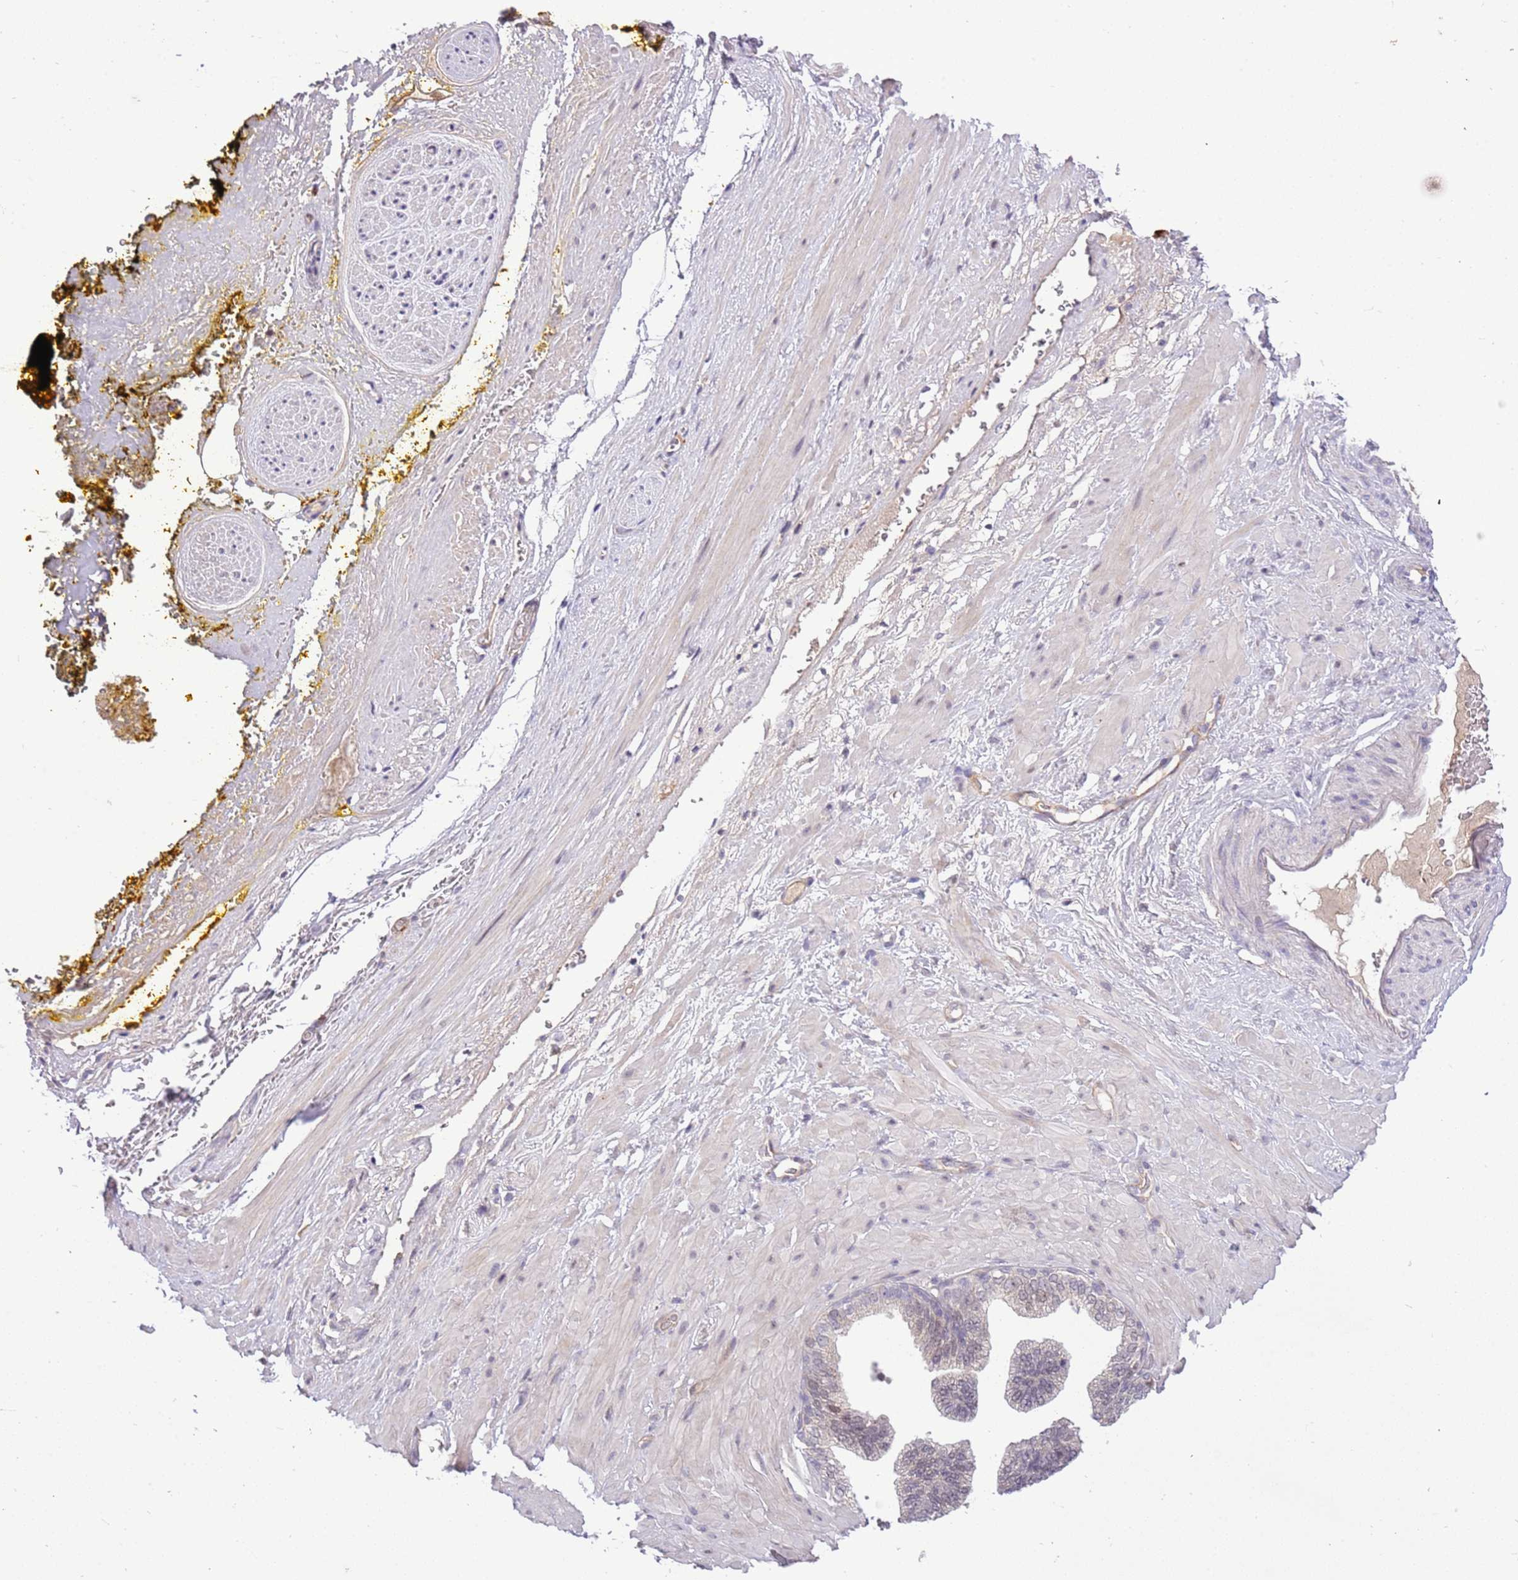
{"staining": {"intensity": "negative", "quantity": "none", "location": "none"}, "tissue": "adipose tissue", "cell_type": "Adipocytes", "image_type": "normal", "snomed": [{"axis": "morphology", "description": "Normal tissue, NOS"}, {"axis": "morphology", "description": "Adenocarcinoma, Low grade"}, {"axis": "topography", "description": "Prostate"}, {"axis": "topography", "description": "Peripheral nerve tissue"}], "caption": "Immunohistochemistry (IHC) histopathology image of benign human adipose tissue stained for a protein (brown), which exhibits no staining in adipocytes. (DAB (3,3'-diaminobenzidine) immunohistochemistry with hematoxylin counter stain).", "gene": "MAGEF1", "patient": {"sex": "male", "age": 63}}